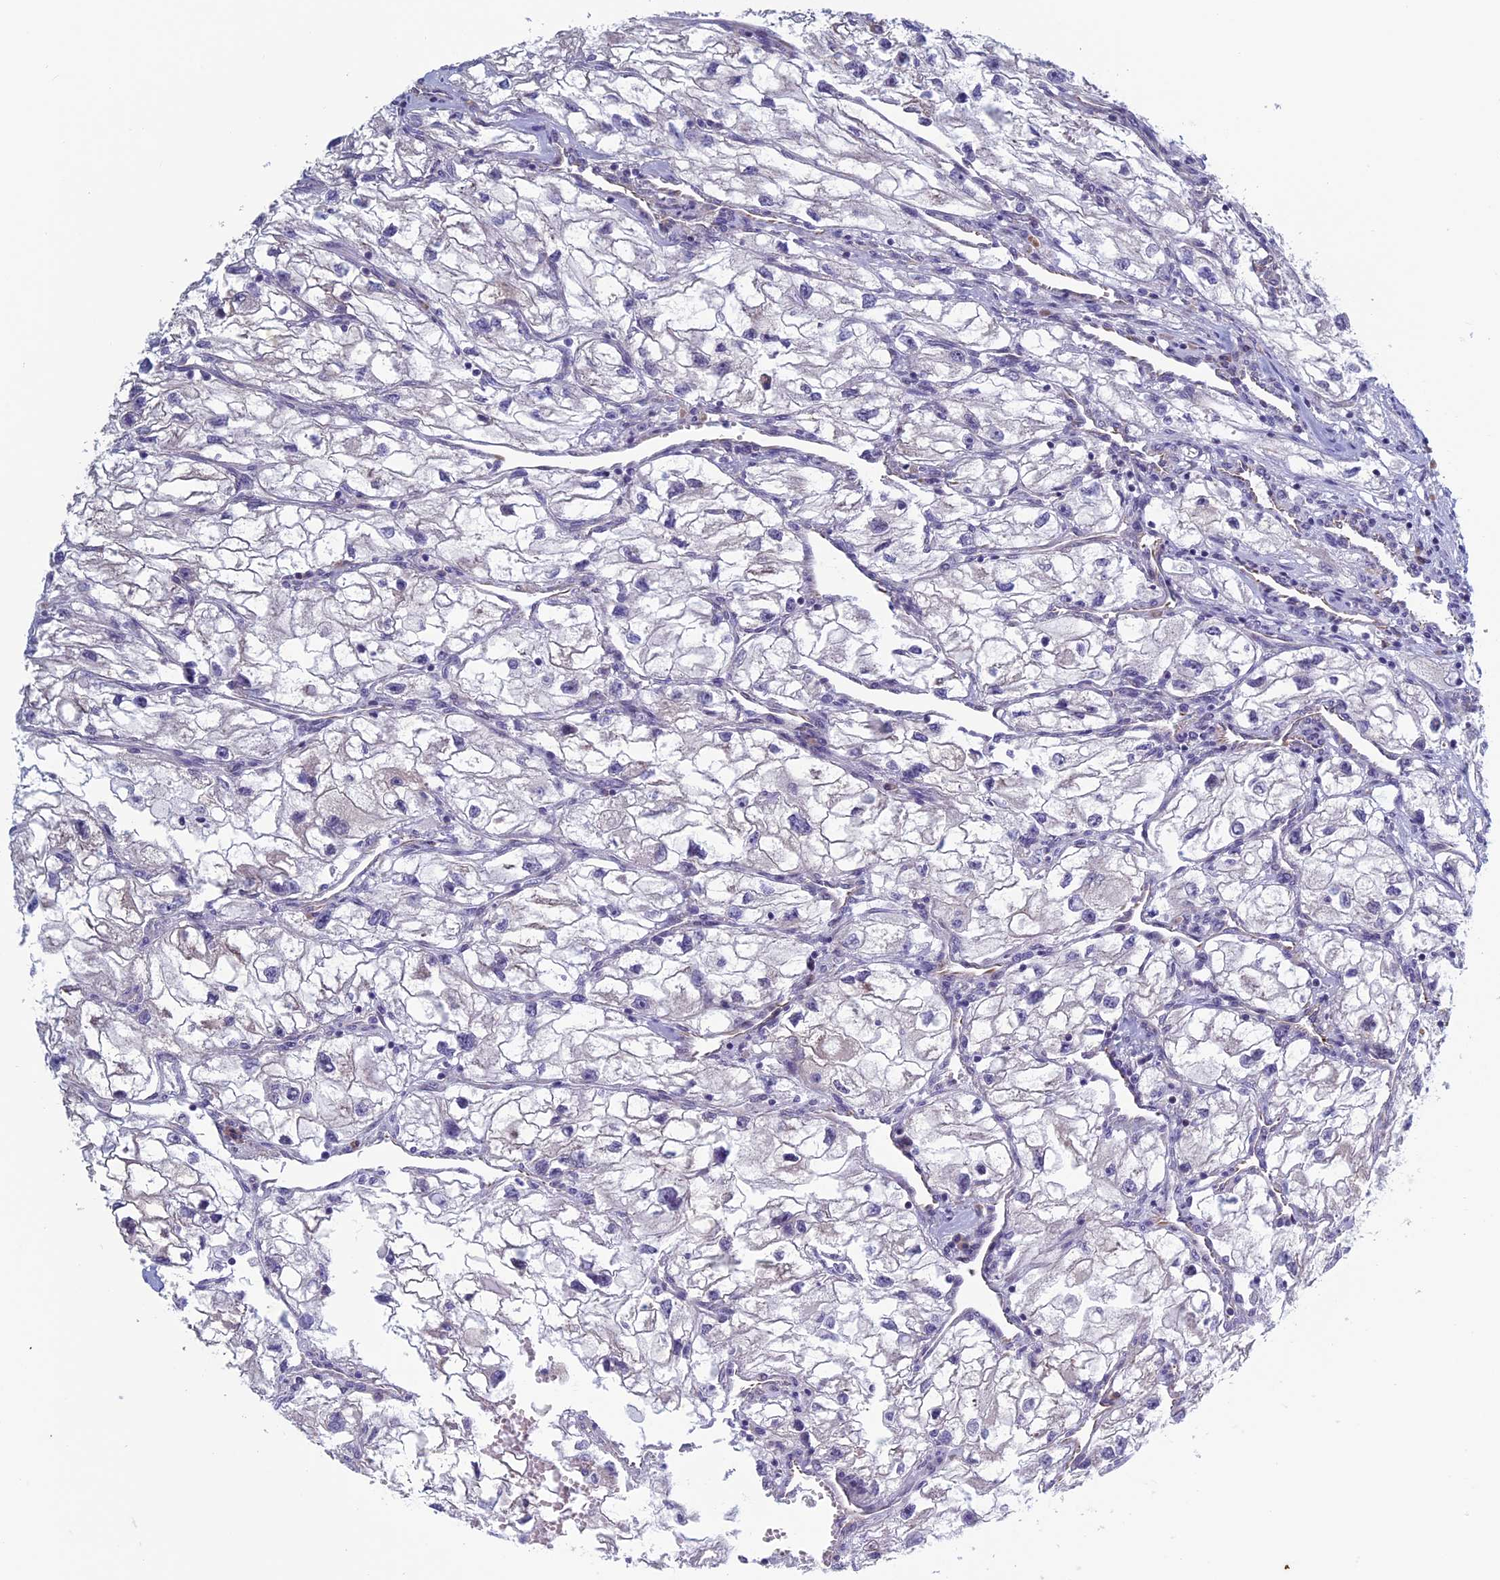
{"staining": {"intensity": "negative", "quantity": "none", "location": "none"}, "tissue": "renal cancer", "cell_type": "Tumor cells", "image_type": "cancer", "snomed": [{"axis": "morphology", "description": "Adenocarcinoma, NOS"}, {"axis": "topography", "description": "Kidney"}], "caption": "High power microscopy micrograph of an IHC image of renal adenocarcinoma, revealing no significant staining in tumor cells.", "gene": "BCL2L10", "patient": {"sex": "female", "age": 70}}